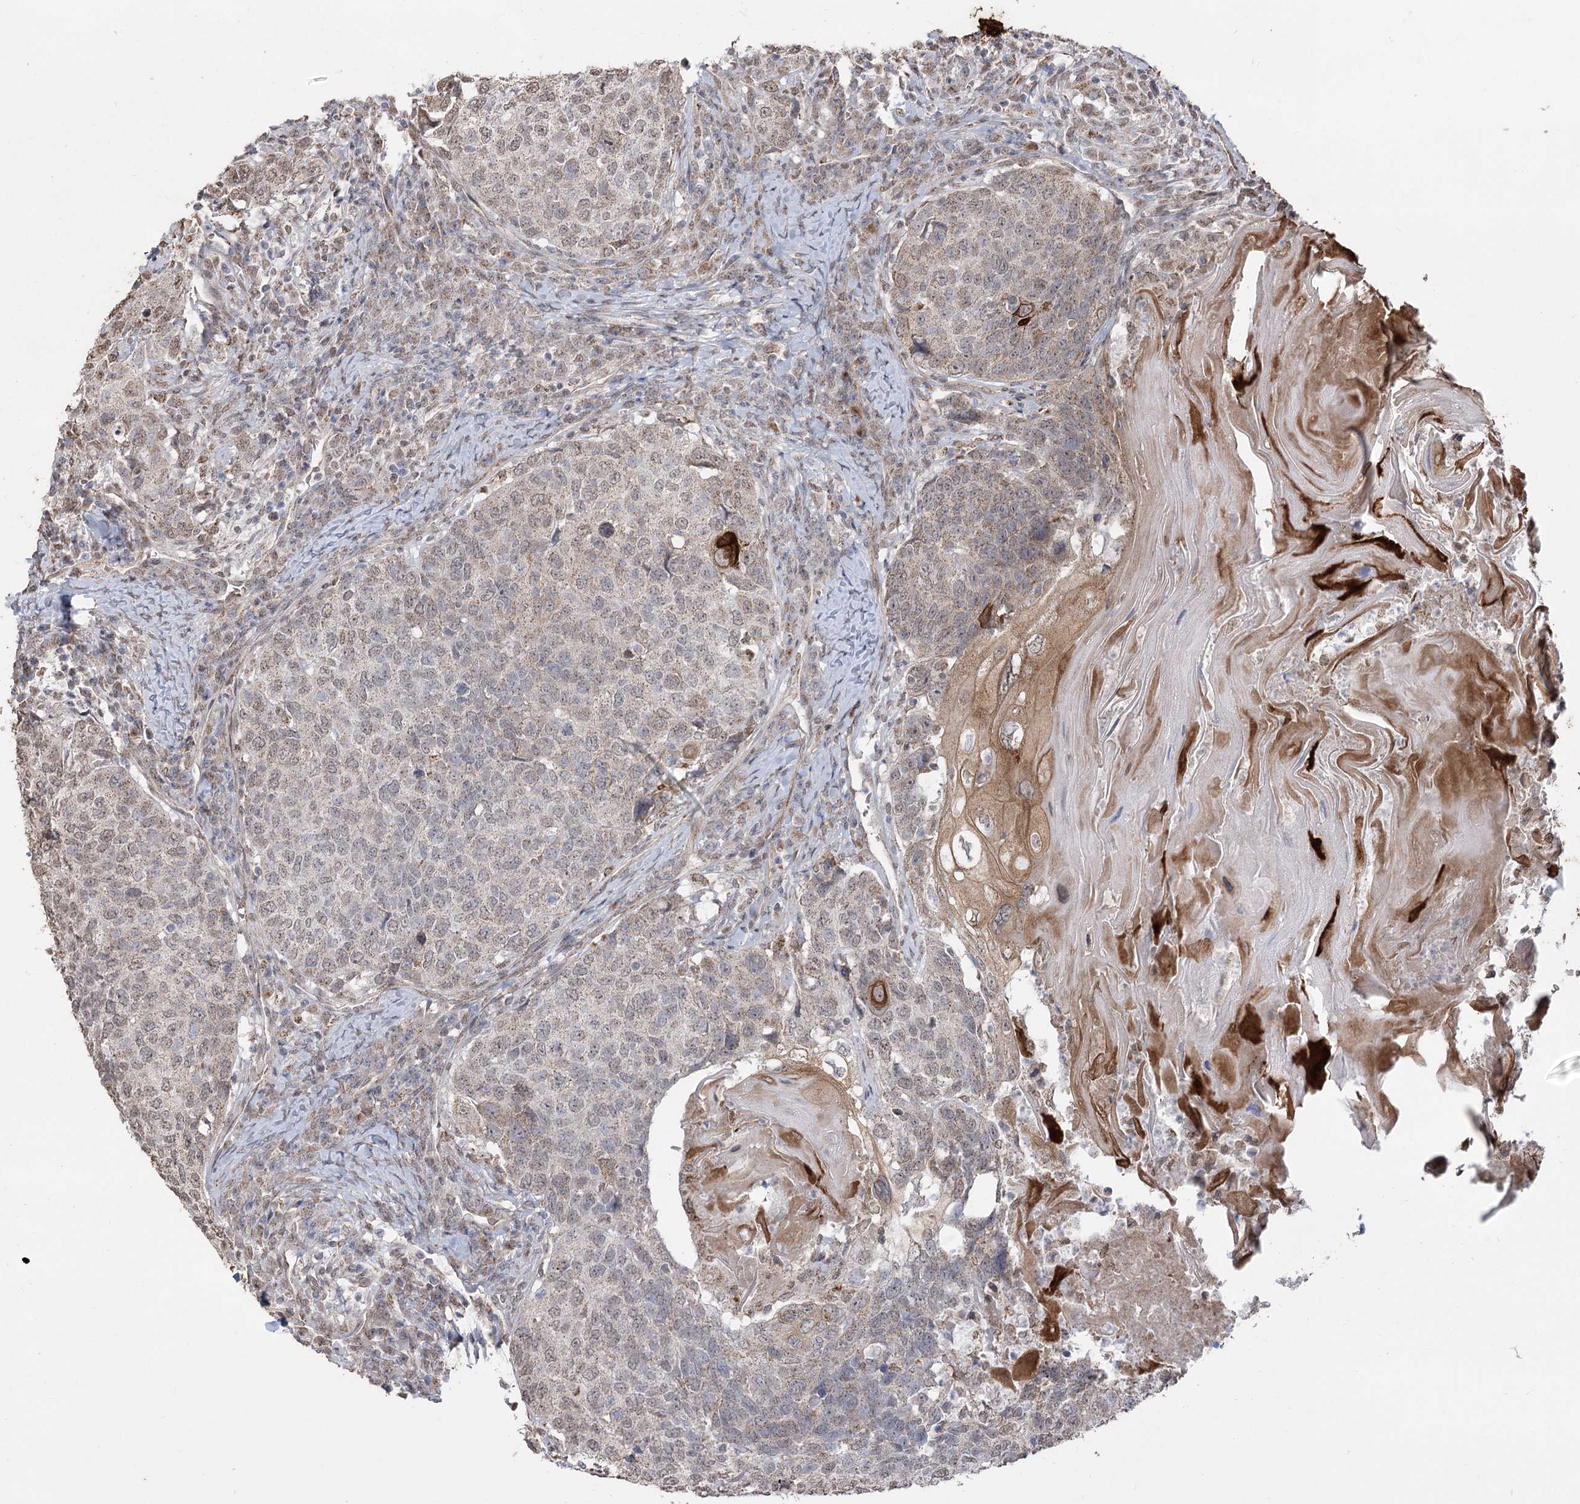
{"staining": {"intensity": "weak", "quantity": ">75%", "location": "cytoplasmic/membranous"}, "tissue": "head and neck cancer", "cell_type": "Tumor cells", "image_type": "cancer", "snomed": [{"axis": "morphology", "description": "Squamous cell carcinoma, NOS"}, {"axis": "topography", "description": "Head-Neck"}], "caption": "Immunohistochemical staining of human head and neck squamous cell carcinoma displays weak cytoplasmic/membranous protein positivity in about >75% of tumor cells.", "gene": "ZSCAN23", "patient": {"sex": "male", "age": 66}}